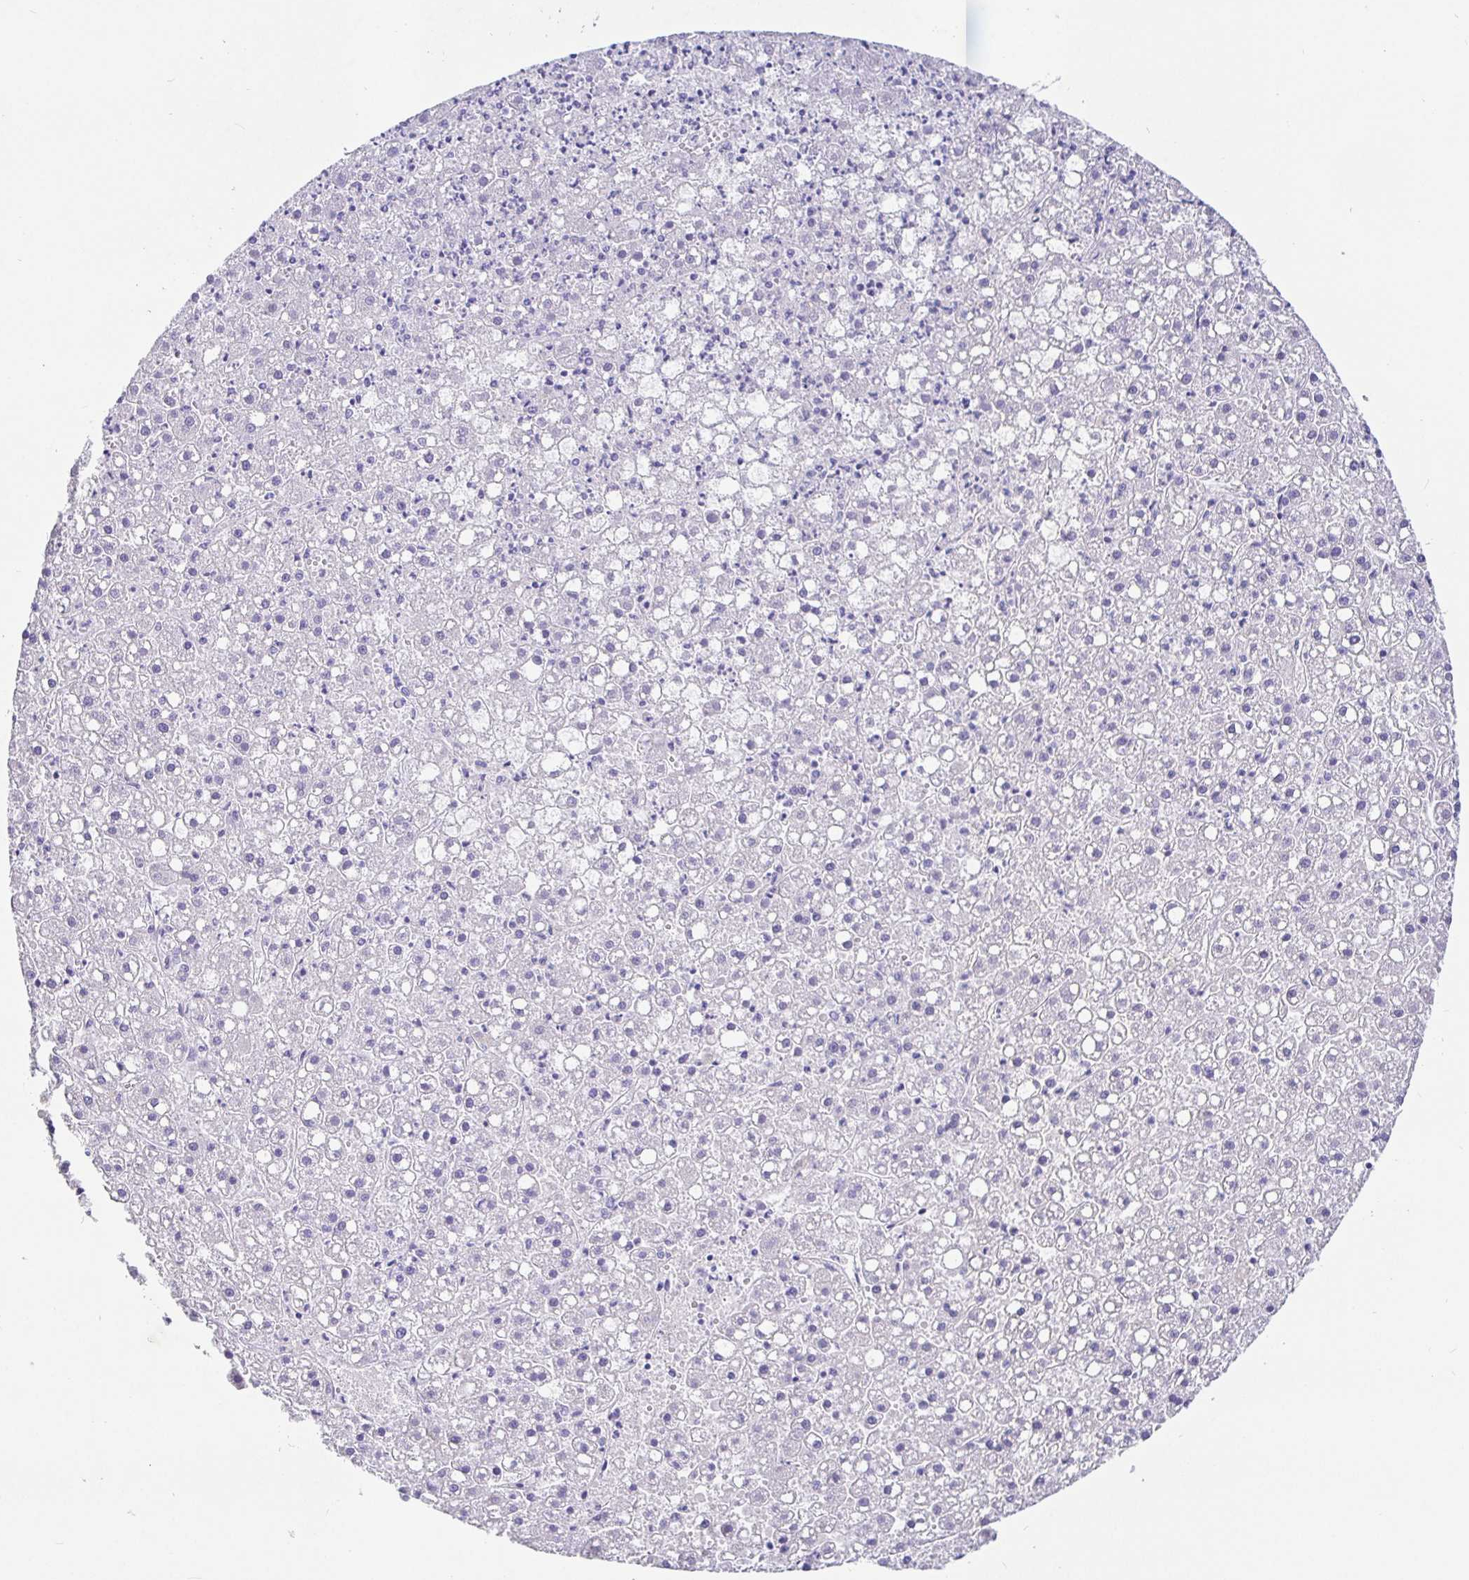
{"staining": {"intensity": "negative", "quantity": "none", "location": "none"}, "tissue": "liver cancer", "cell_type": "Tumor cells", "image_type": "cancer", "snomed": [{"axis": "morphology", "description": "Carcinoma, Hepatocellular, NOS"}, {"axis": "topography", "description": "Liver"}], "caption": "This is an immunohistochemistry image of liver cancer (hepatocellular carcinoma). There is no expression in tumor cells.", "gene": "TPTE", "patient": {"sex": "male", "age": 67}}